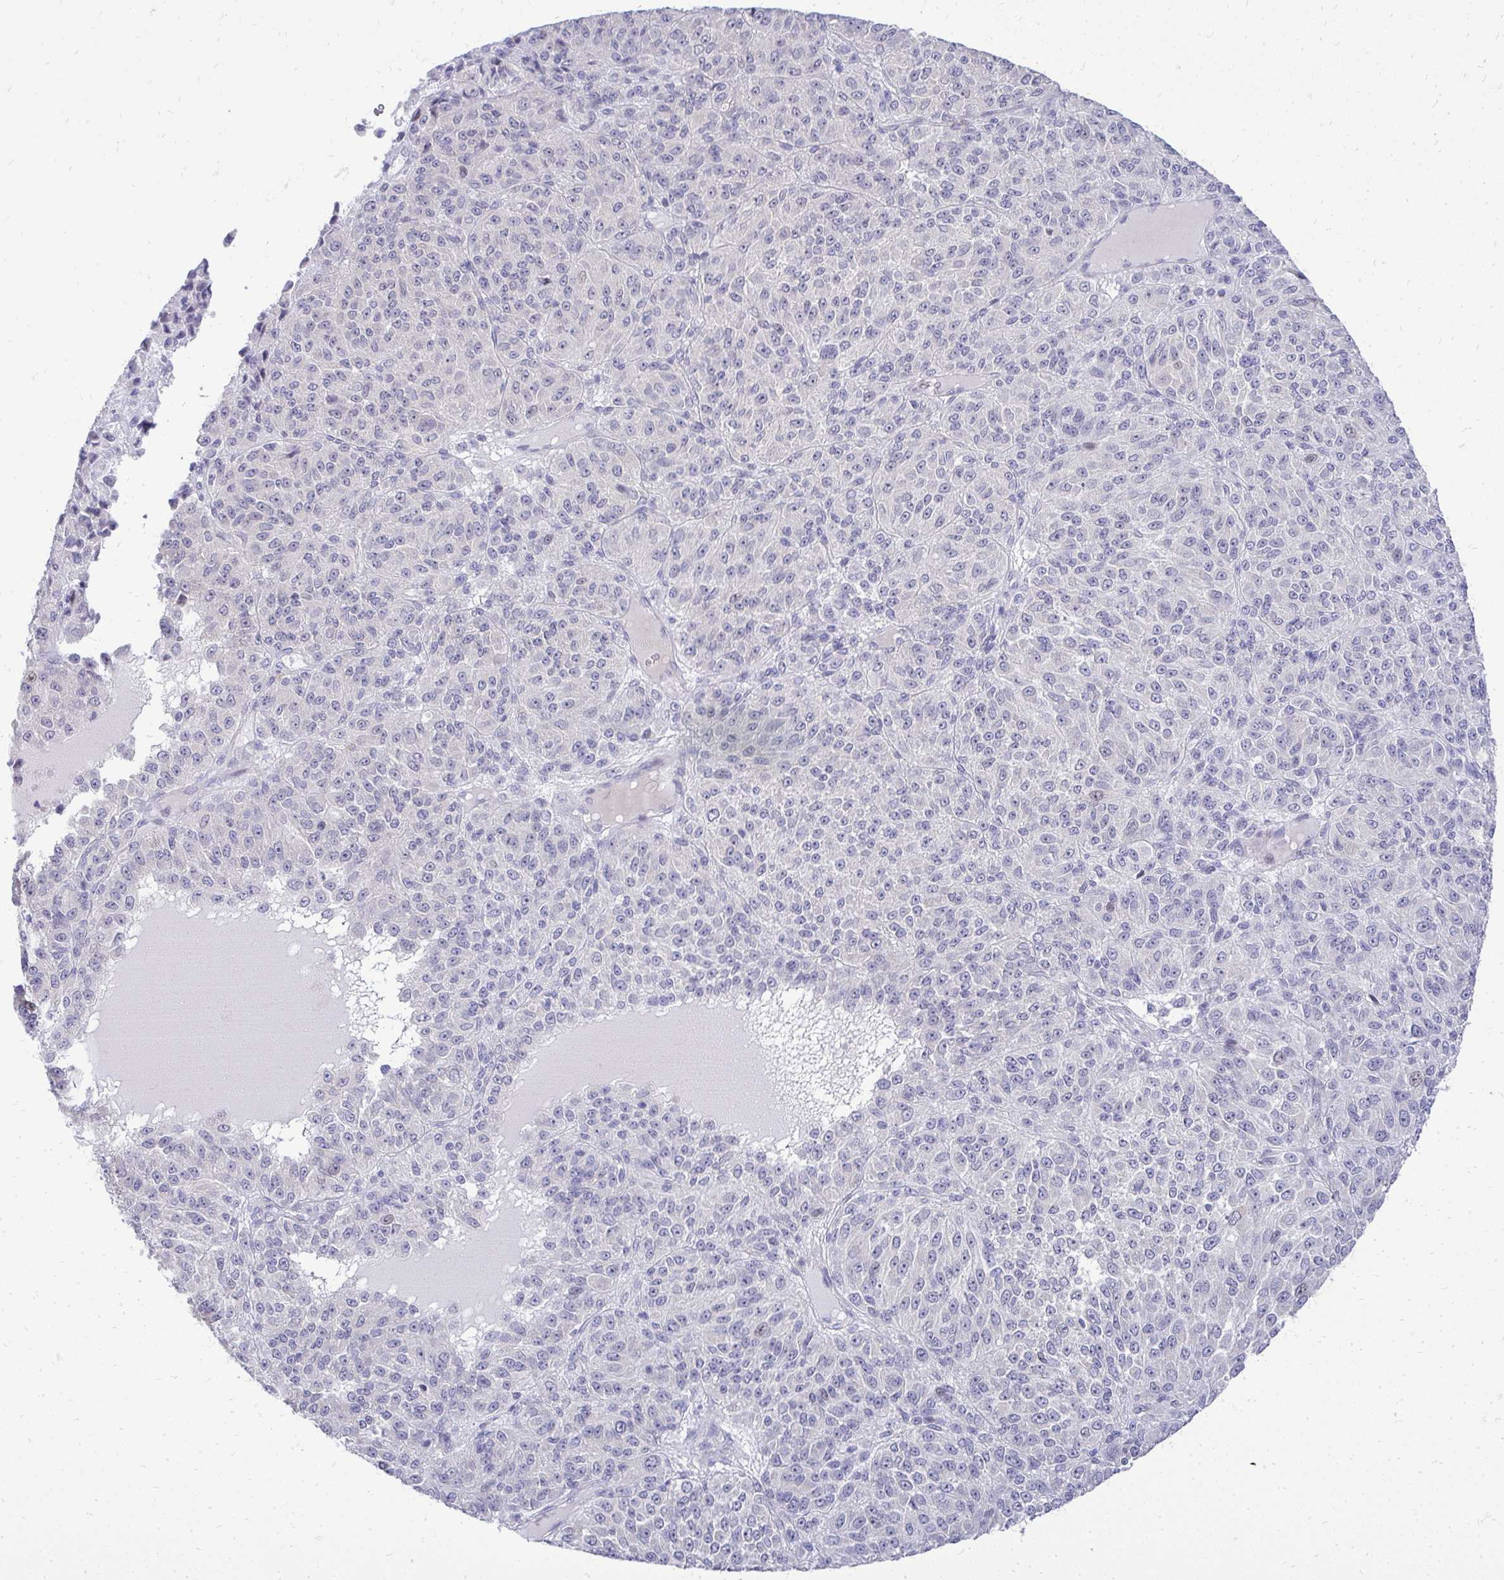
{"staining": {"intensity": "weak", "quantity": "<25%", "location": "nuclear"}, "tissue": "melanoma", "cell_type": "Tumor cells", "image_type": "cancer", "snomed": [{"axis": "morphology", "description": "Malignant melanoma, Metastatic site"}, {"axis": "topography", "description": "Brain"}], "caption": "A high-resolution micrograph shows immunohistochemistry staining of melanoma, which displays no significant staining in tumor cells.", "gene": "OR8D1", "patient": {"sex": "female", "age": 56}}